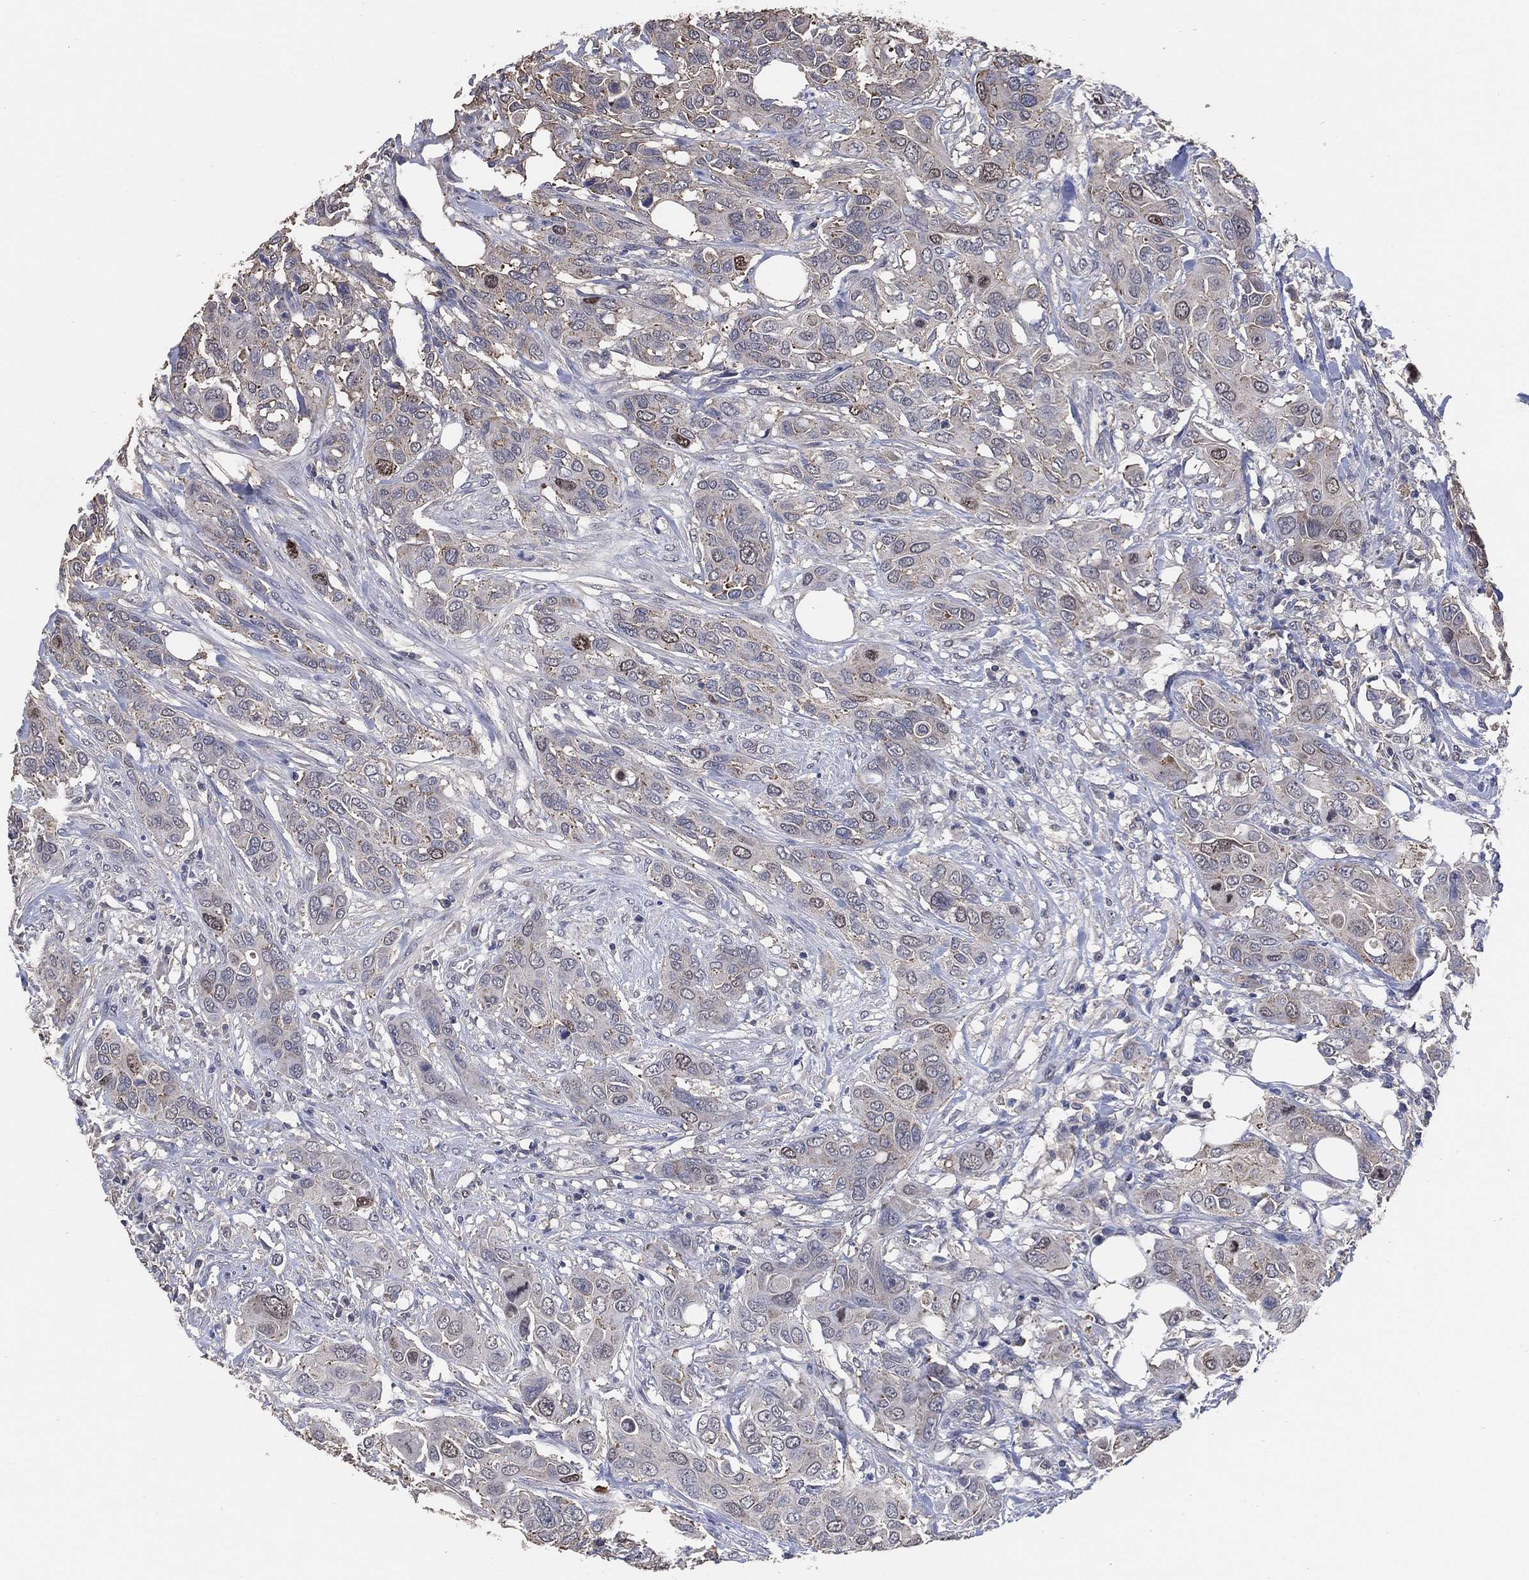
{"staining": {"intensity": "moderate", "quantity": "<25%", "location": "nuclear"}, "tissue": "urothelial cancer", "cell_type": "Tumor cells", "image_type": "cancer", "snomed": [{"axis": "morphology", "description": "Urothelial carcinoma, NOS"}, {"axis": "morphology", "description": "Urothelial carcinoma, High grade"}, {"axis": "topography", "description": "Urinary bladder"}], "caption": "A brown stain highlights moderate nuclear expression of a protein in urothelial carcinoma (high-grade) tumor cells.", "gene": "KLK5", "patient": {"sex": "male", "age": 63}}